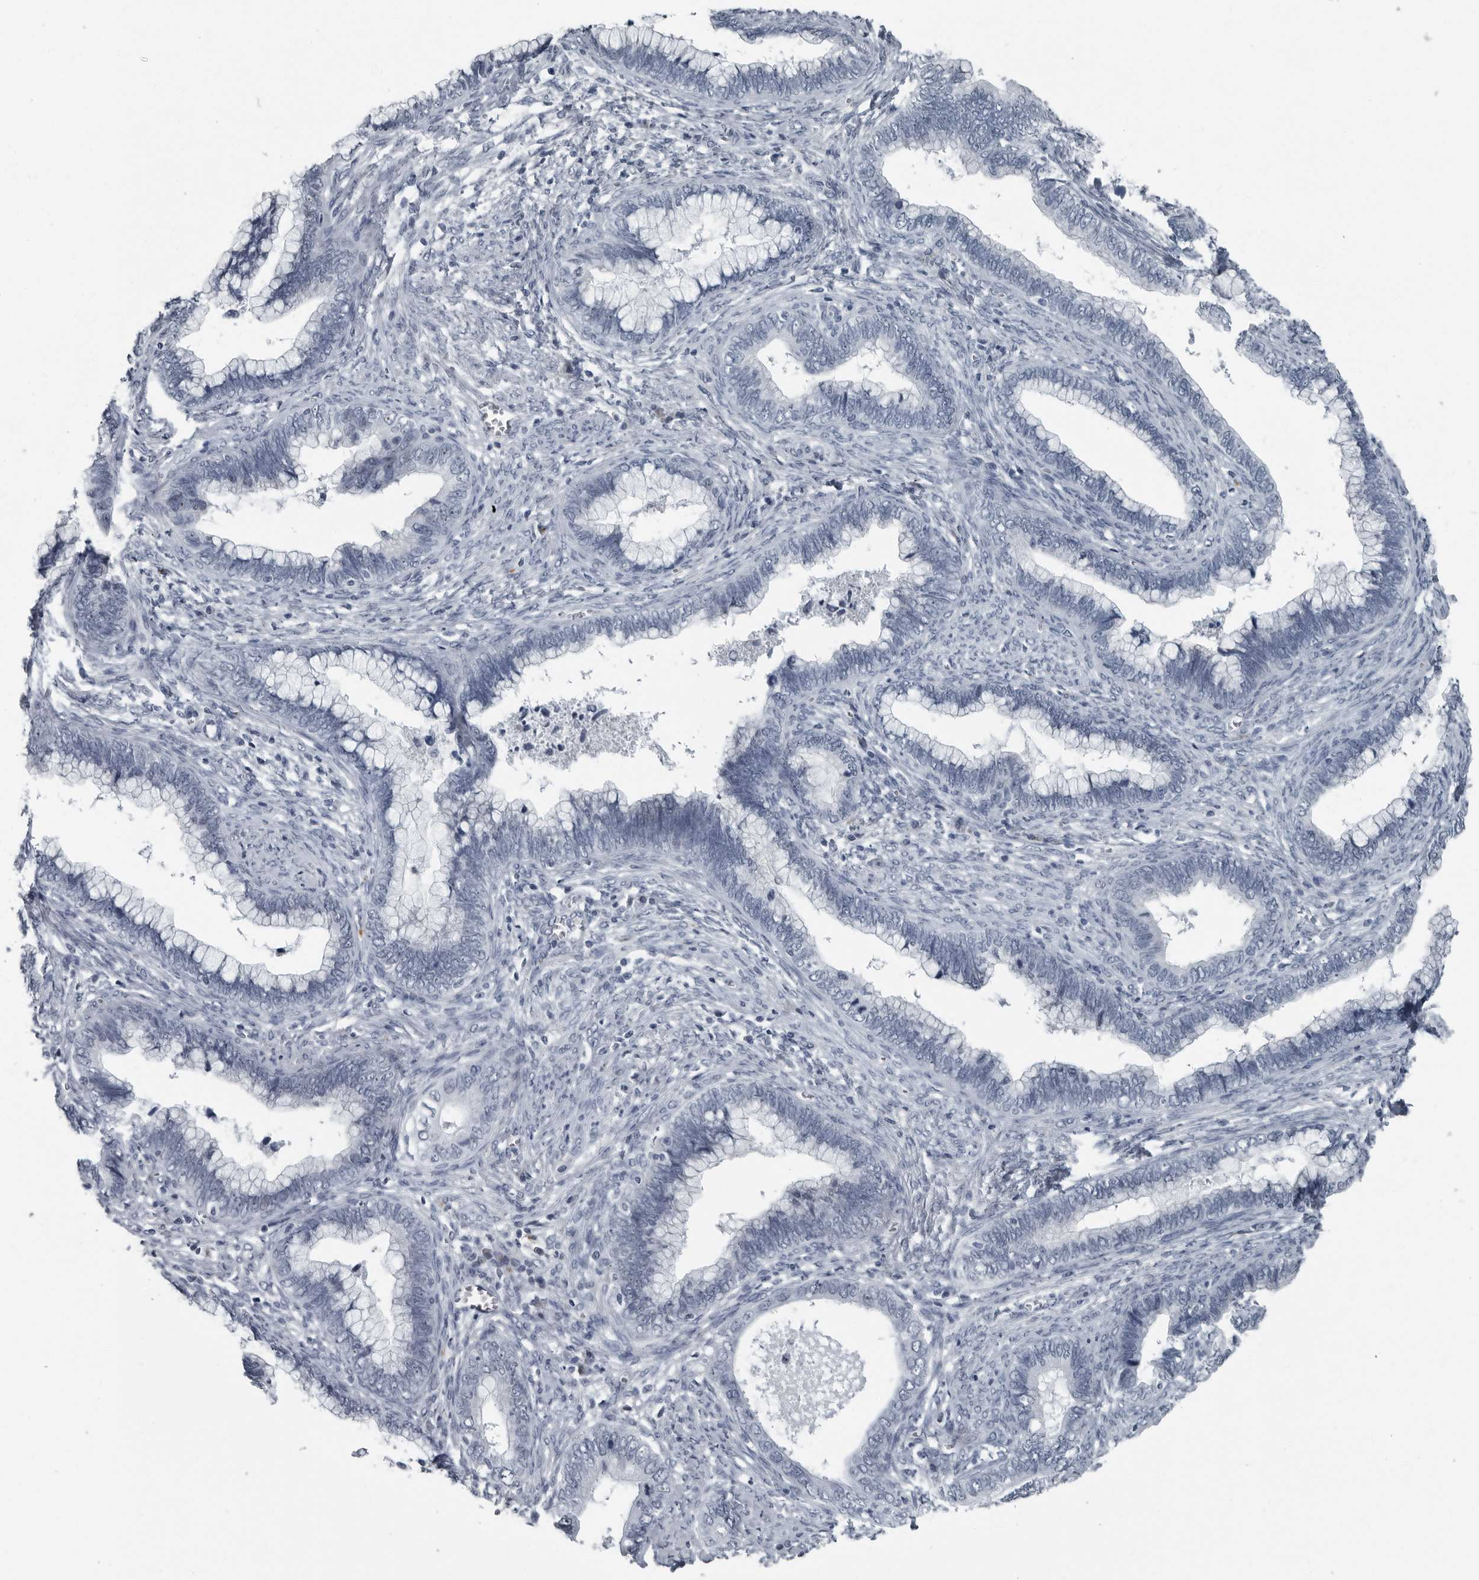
{"staining": {"intensity": "negative", "quantity": "none", "location": "none"}, "tissue": "cervical cancer", "cell_type": "Tumor cells", "image_type": "cancer", "snomed": [{"axis": "morphology", "description": "Adenocarcinoma, NOS"}, {"axis": "topography", "description": "Cervix"}], "caption": "This is an IHC histopathology image of human cervical cancer. There is no positivity in tumor cells.", "gene": "PDCD11", "patient": {"sex": "female", "age": 44}}